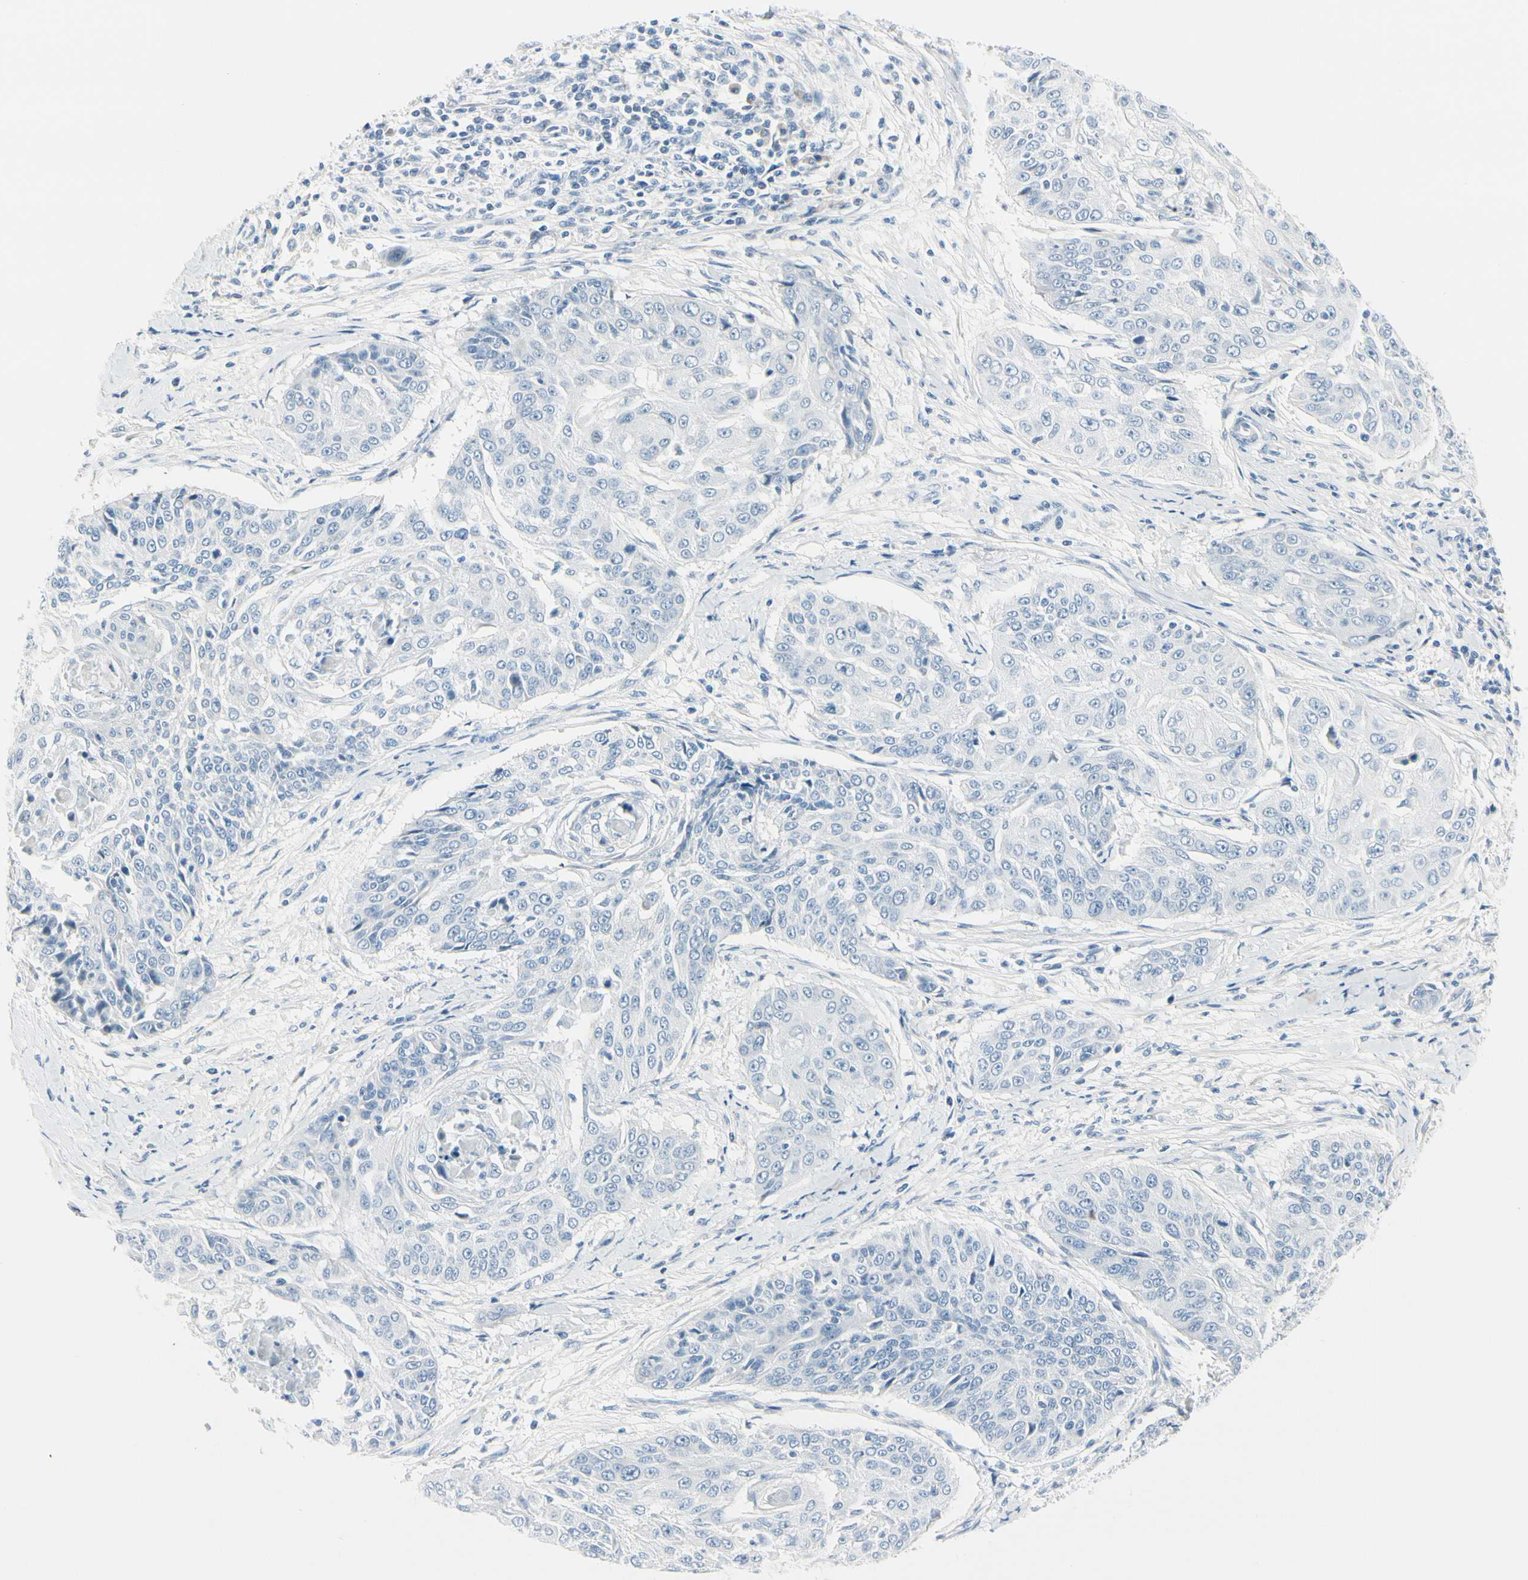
{"staining": {"intensity": "negative", "quantity": "none", "location": "none"}, "tissue": "cervical cancer", "cell_type": "Tumor cells", "image_type": "cancer", "snomed": [{"axis": "morphology", "description": "Squamous cell carcinoma, NOS"}, {"axis": "topography", "description": "Cervix"}], "caption": "Immunohistochemistry (IHC) micrograph of cervical cancer (squamous cell carcinoma) stained for a protein (brown), which exhibits no expression in tumor cells. (DAB (3,3'-diaminobenzidine) immunohistochemistry (IHC), high magnification).", "gene": "PEBP1", "patient": {"sex": "female", "age": 64}}